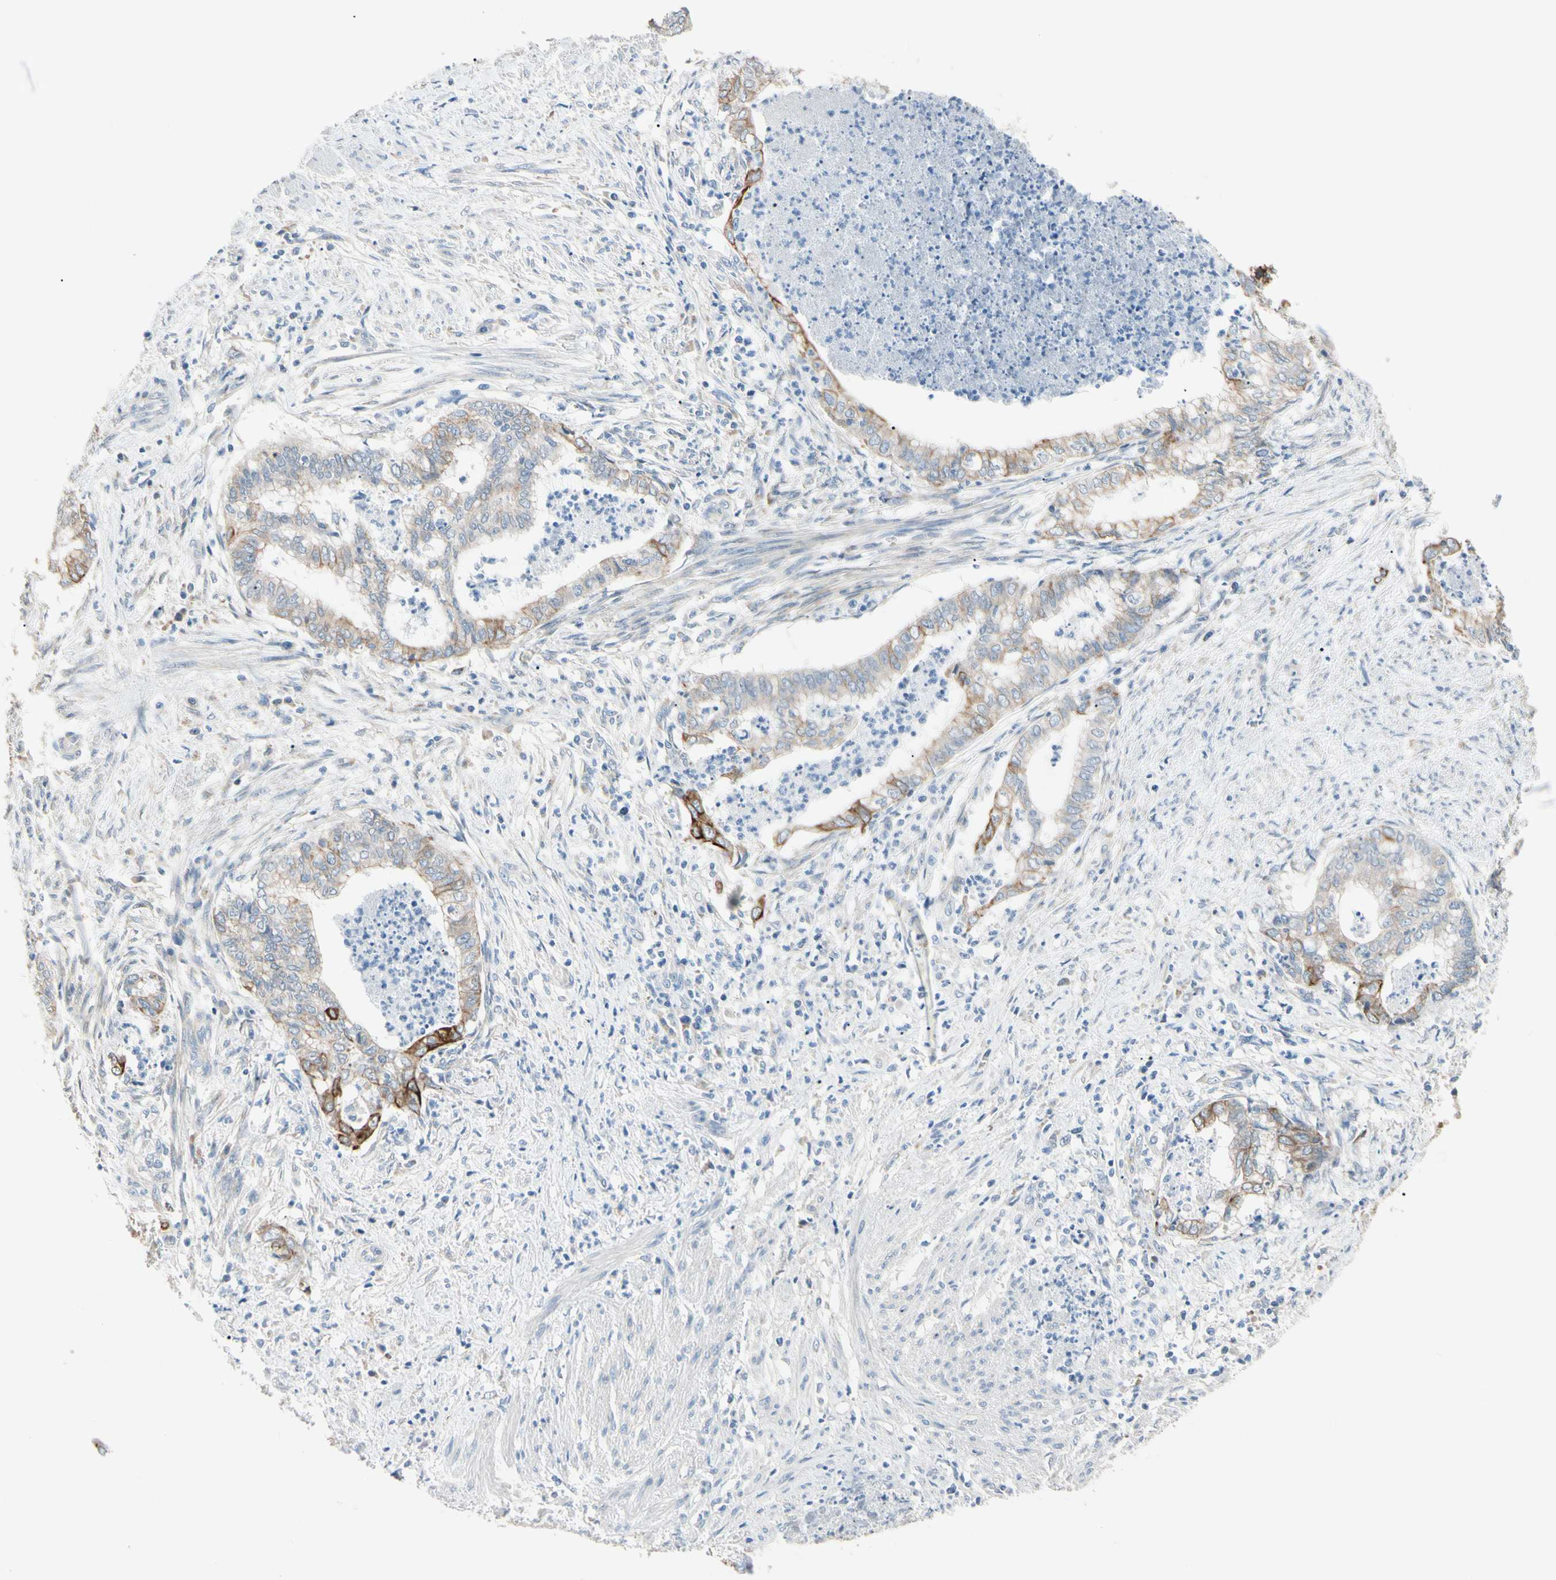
{"staining": {"intensity": "moderate", "quantity": "<25%", "location": "cytoplasmic/membranous"}, "tissue": "endometrial cancer", "cell_type": "Tumor cells", "image_type": "cancer", "snomed": [{"axis": "morphology", "description": "Necrosis, NOS"}, {"axis": "morphology", "description": "Adenocarcinoma, NOS"}, {"axis": "topography", "description": "Endometrium"}], "caption": "Endometrial cancer (adenocarcinoma) was stained to show a protein in brown. There is low levels of moderate cytoplasmic/membranous positivity in about <25% of tumor cells.", "gene": "DUSP12", "patient": {"sex": "female", "age": 79}}